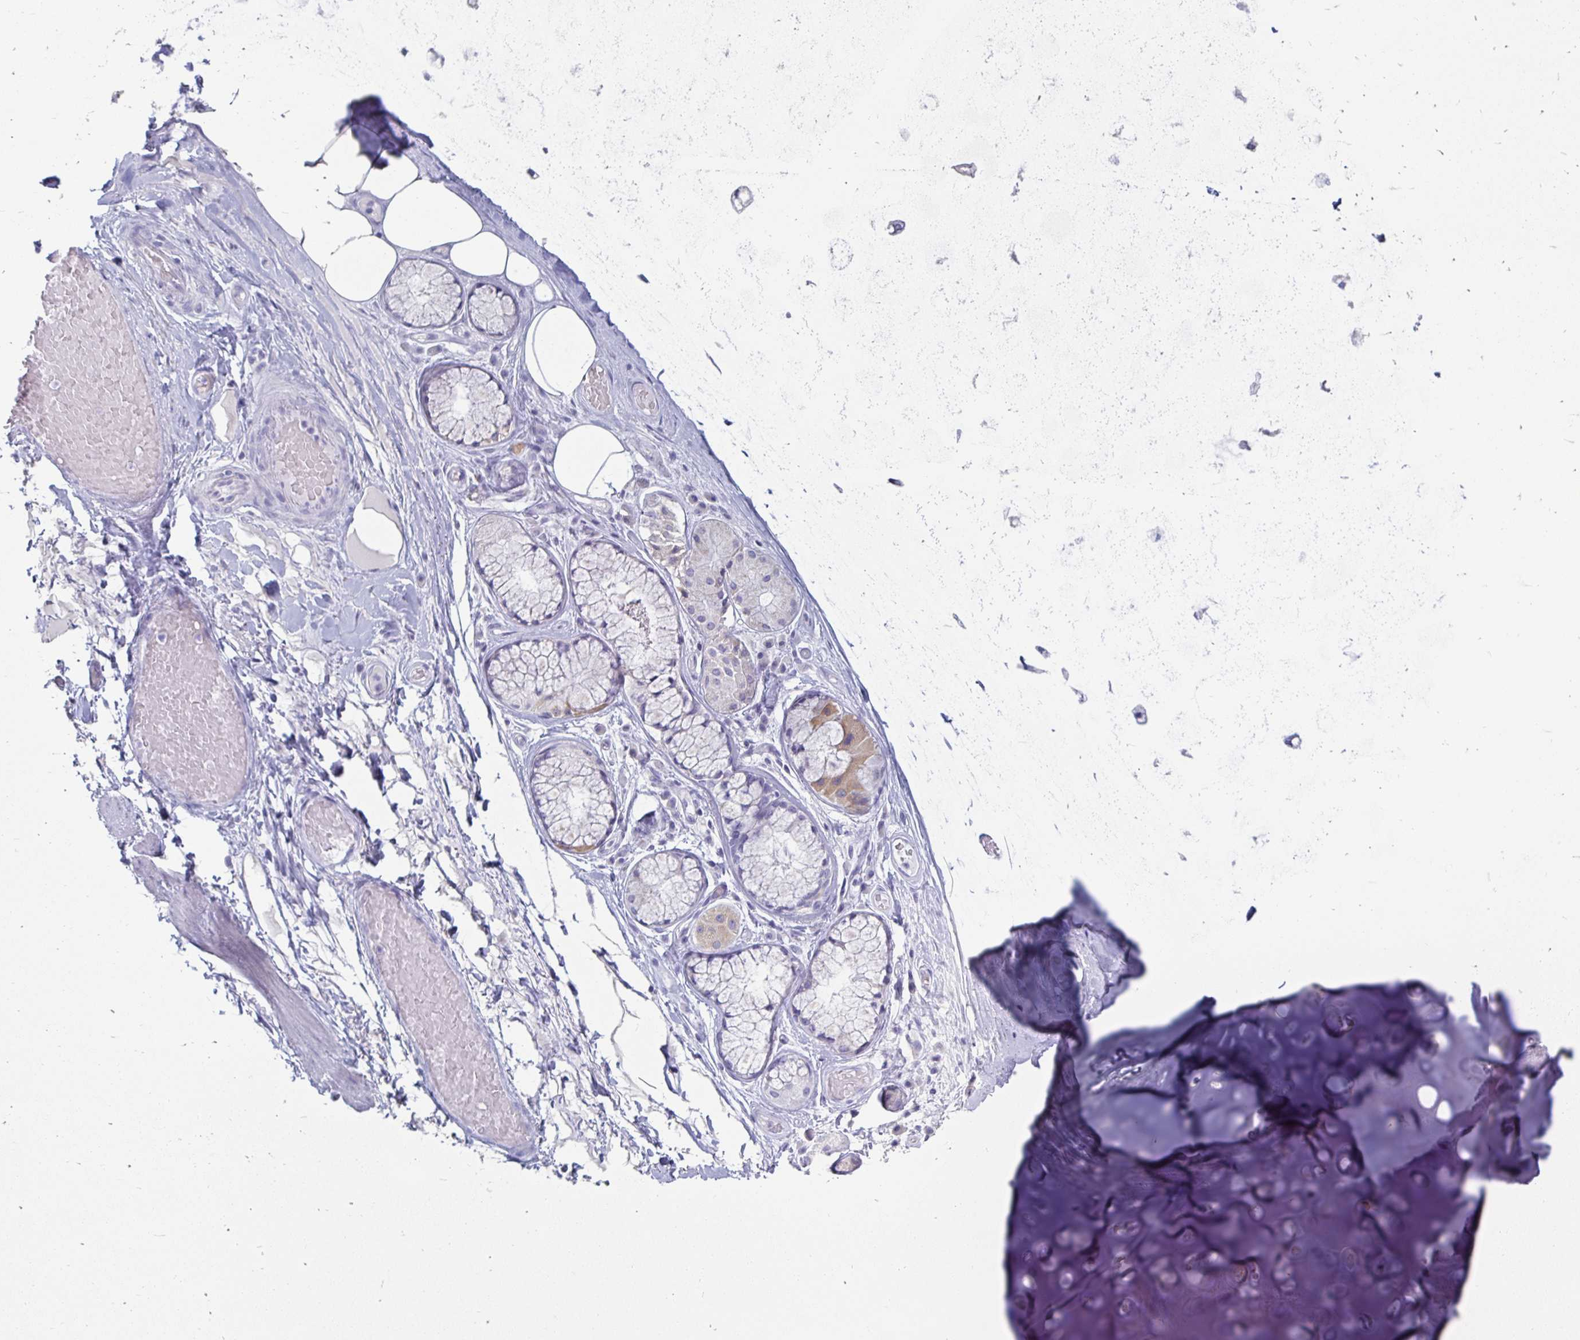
{"staining": {"intensity": "negative", "quantity": "none", "location": "none"}, "tissue": "adipose tissue", "cell_type": "Adipocytes", "image_type": "normal", "snomed": [{"axis": "morphology", "description": "Normal tissue, NOS"}, {"axis": "topography", "description": "Cartilage tissue"}, {"axis": "topography", "description": "Bronchus"}], "caption": "Immunohistochemical staining of normal human adipose tissue demonstrates no significant staining in adipocytes. (DAB immunohistochemistry with hematoxylin counter stain).", "gene": "PEG10", "patient": {"sex": "male", "age": 64}}